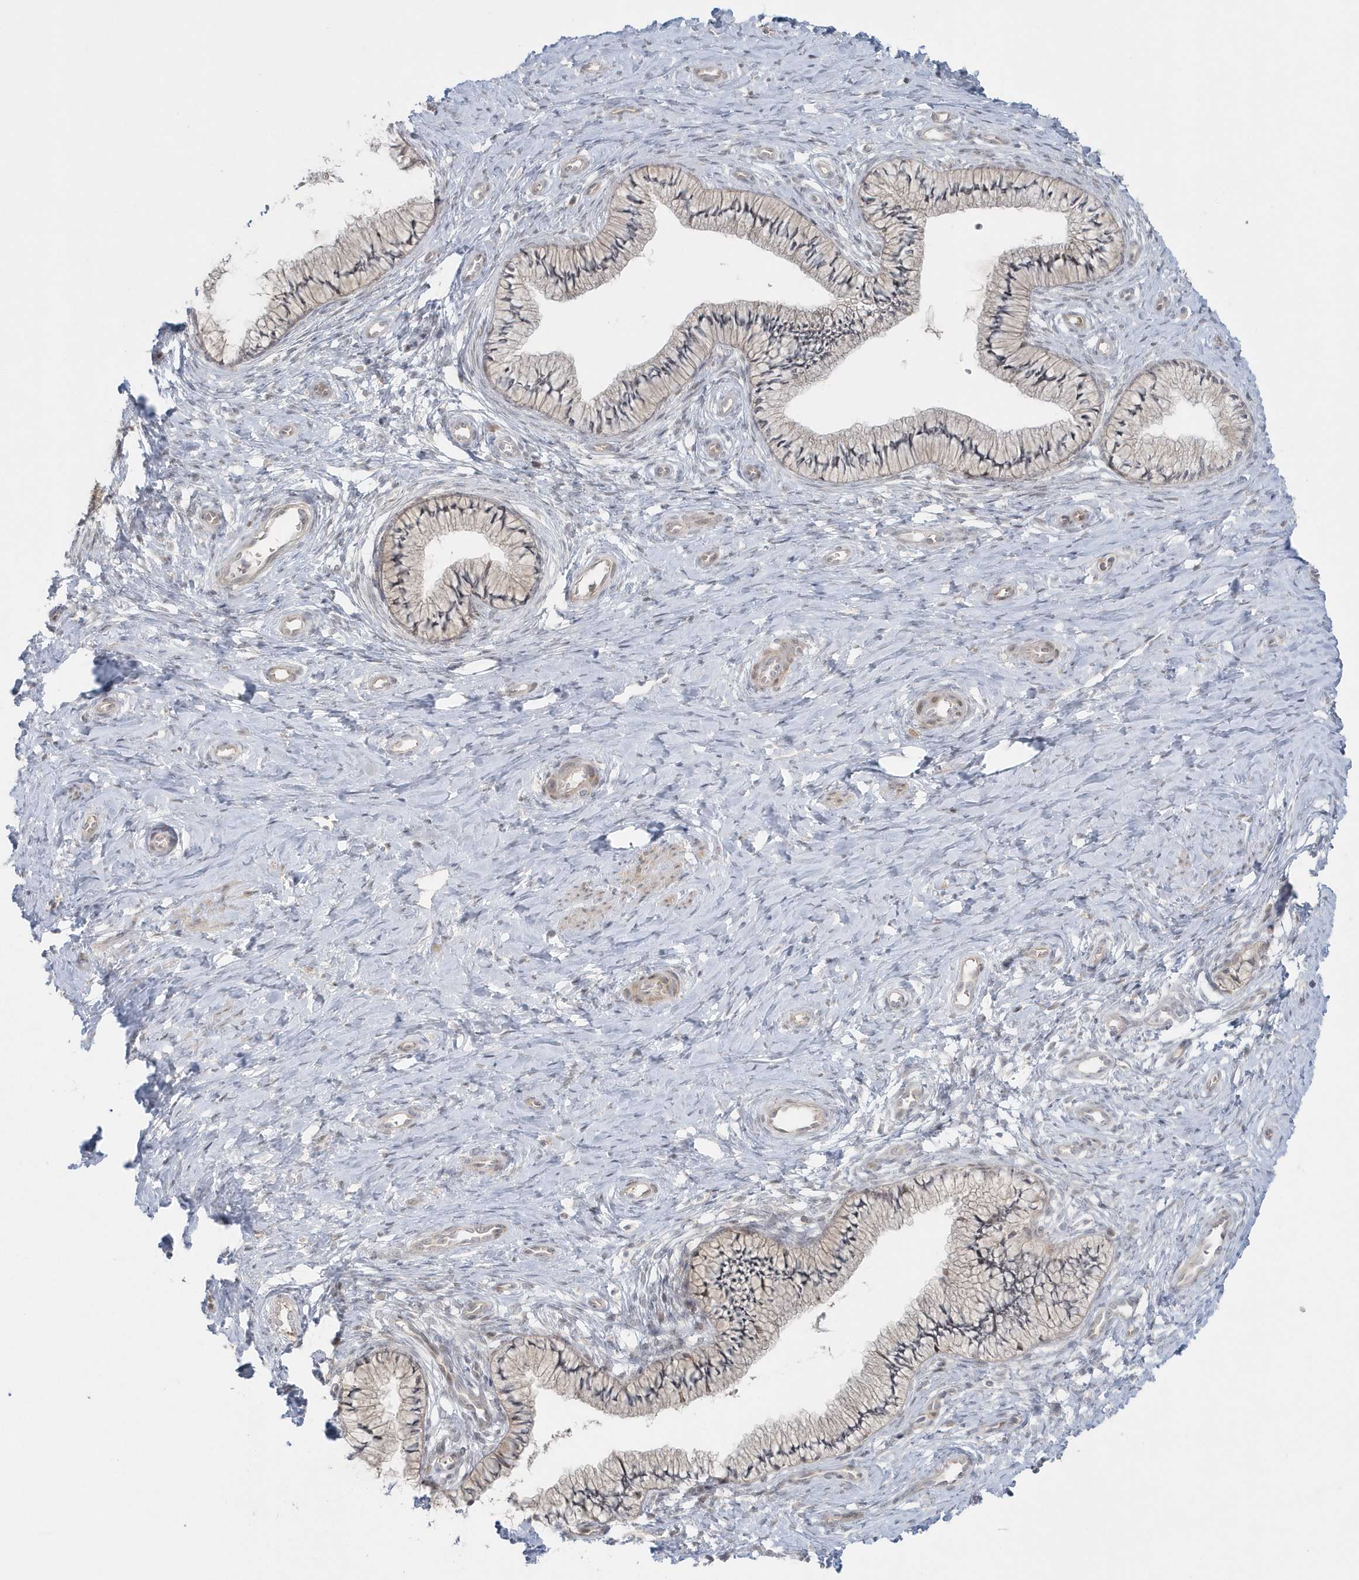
{"staining": {"intensity": "weak", "quantity": "25%-75%", "location": "cytoplasmic/membranous"}, "tissue": "cervix", "cell_type": "Glandular cells", "image_type": "normal", "snomed": [{"axis": "morphology", "description": "Normal tissue, NOS"}, {"axis": "topography", "description": "Cervix"}], "caption": "A high-resolution histopathology image shows immunohistochemistry (IHC) staining of unremarkable cervix, which displays weak cytoplasmic/membranous positivity in approximately 25%-75% of glandular cells. The staining was performed using DAB to visualize the protein expression in brown, while the nuclei were stained in blue with hematoxylin (Magnification: 20x).", "gene": "BLTP3A", "patient": {"sex": "female", "age": 36}}